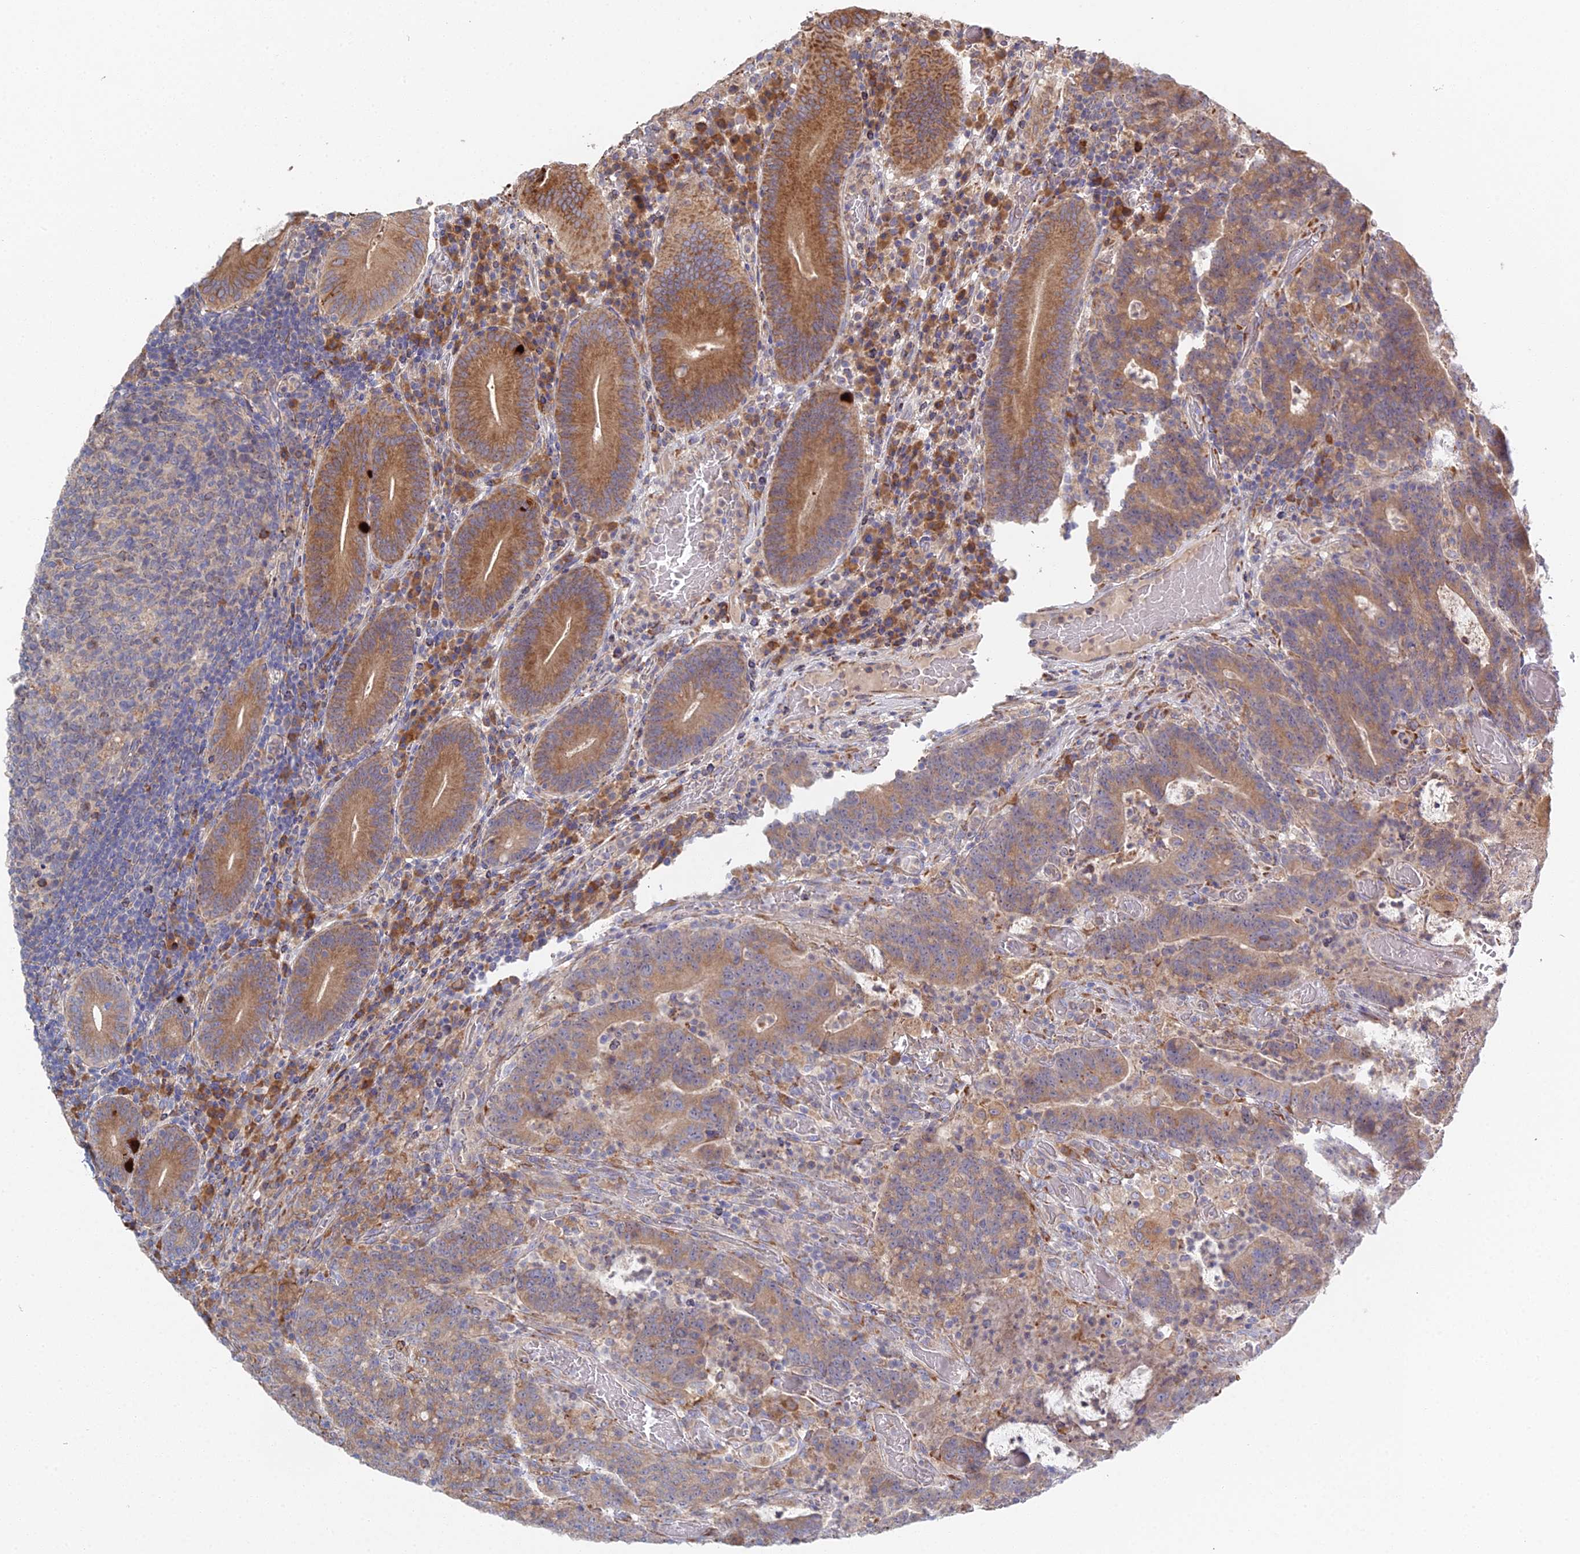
{"staining": {"intensity": "moderate", "quantity": ">75%", "location": "cytoplasmic/membranous"}, "tissue": "colorectal cancer", "cell_type": "Tumor cells", "image_type": "cancer", "snomed": [{"axis": "morphology", "description": "Normal tissue, NOS"}, {"axis": "morphology", "description": "Adenocarcinoma, NOS"}, {"axis": "topography", "description": "Colon"}], "caption": "An image showing moderate cytoplasmic/membranous positivity in approximately >75% of tumor cells in colorectal cancer (adenocarcinoma), as visualized by brown immunohistochemical staining.", "gene": "TRAPPC6A", "patient": {"sex": "female", "age": 75}}